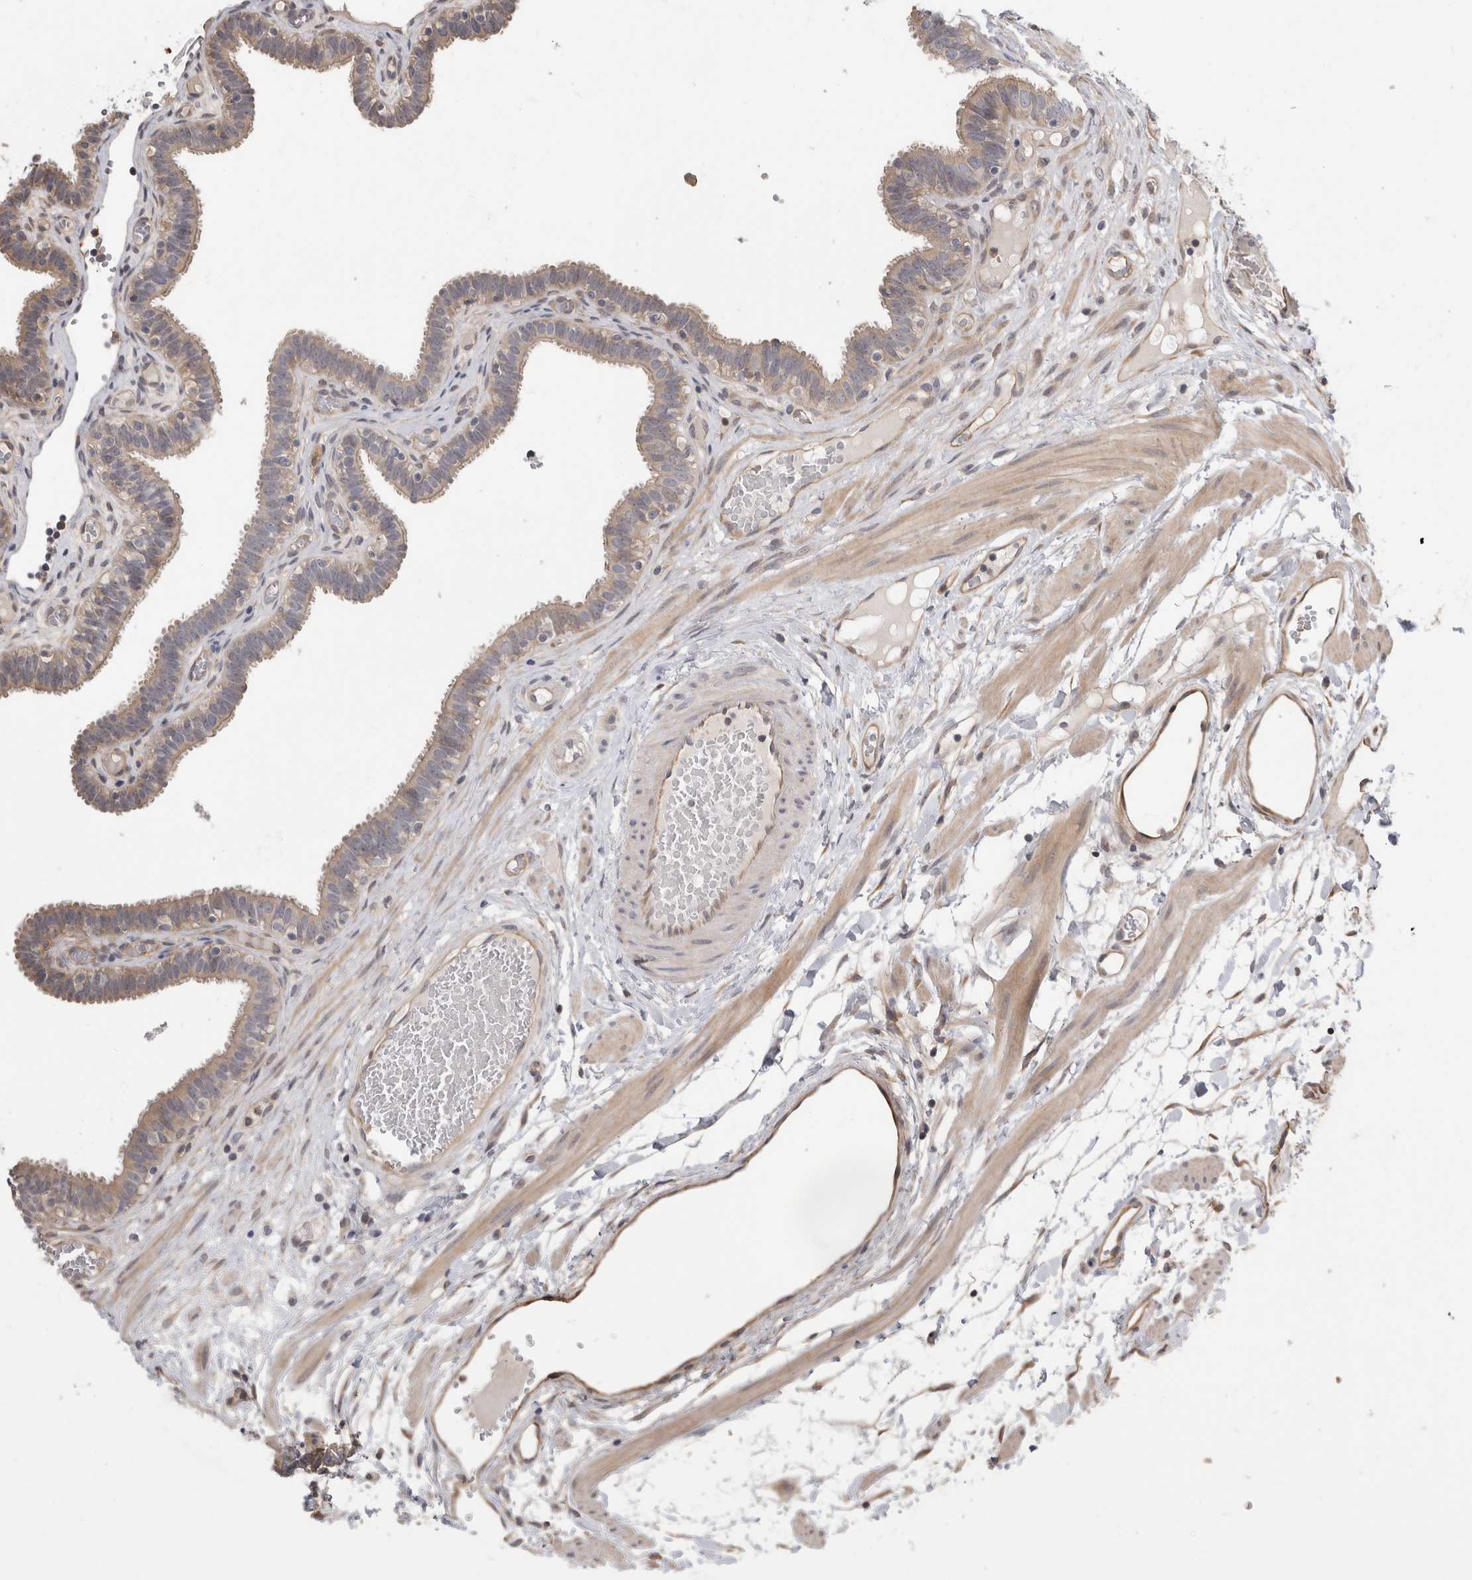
{"staining": {"intensity": "weak", "quantity": "25%-75%", "location": "cytoplasmic/membranous"}, "tissue": "fallopian tube", "cell_type": "Glandular cells", "image_type": "normal", "snomed": [{"axis": "morphology", "description": "Normal tissue, NOS"}, {"axis": "topography", "description": "Fallopian tube"}, {"axis": "topography", "description": "Placenta"}], "caption": "This is a histology image of immunohistochemistry (IHC) staining of normal fallopian tube, which shows weak positivity in the cytoplasmic/membranous of glandular cells.", "gene": "PGM1", "patient": {"sex": "female", "age": 32}}